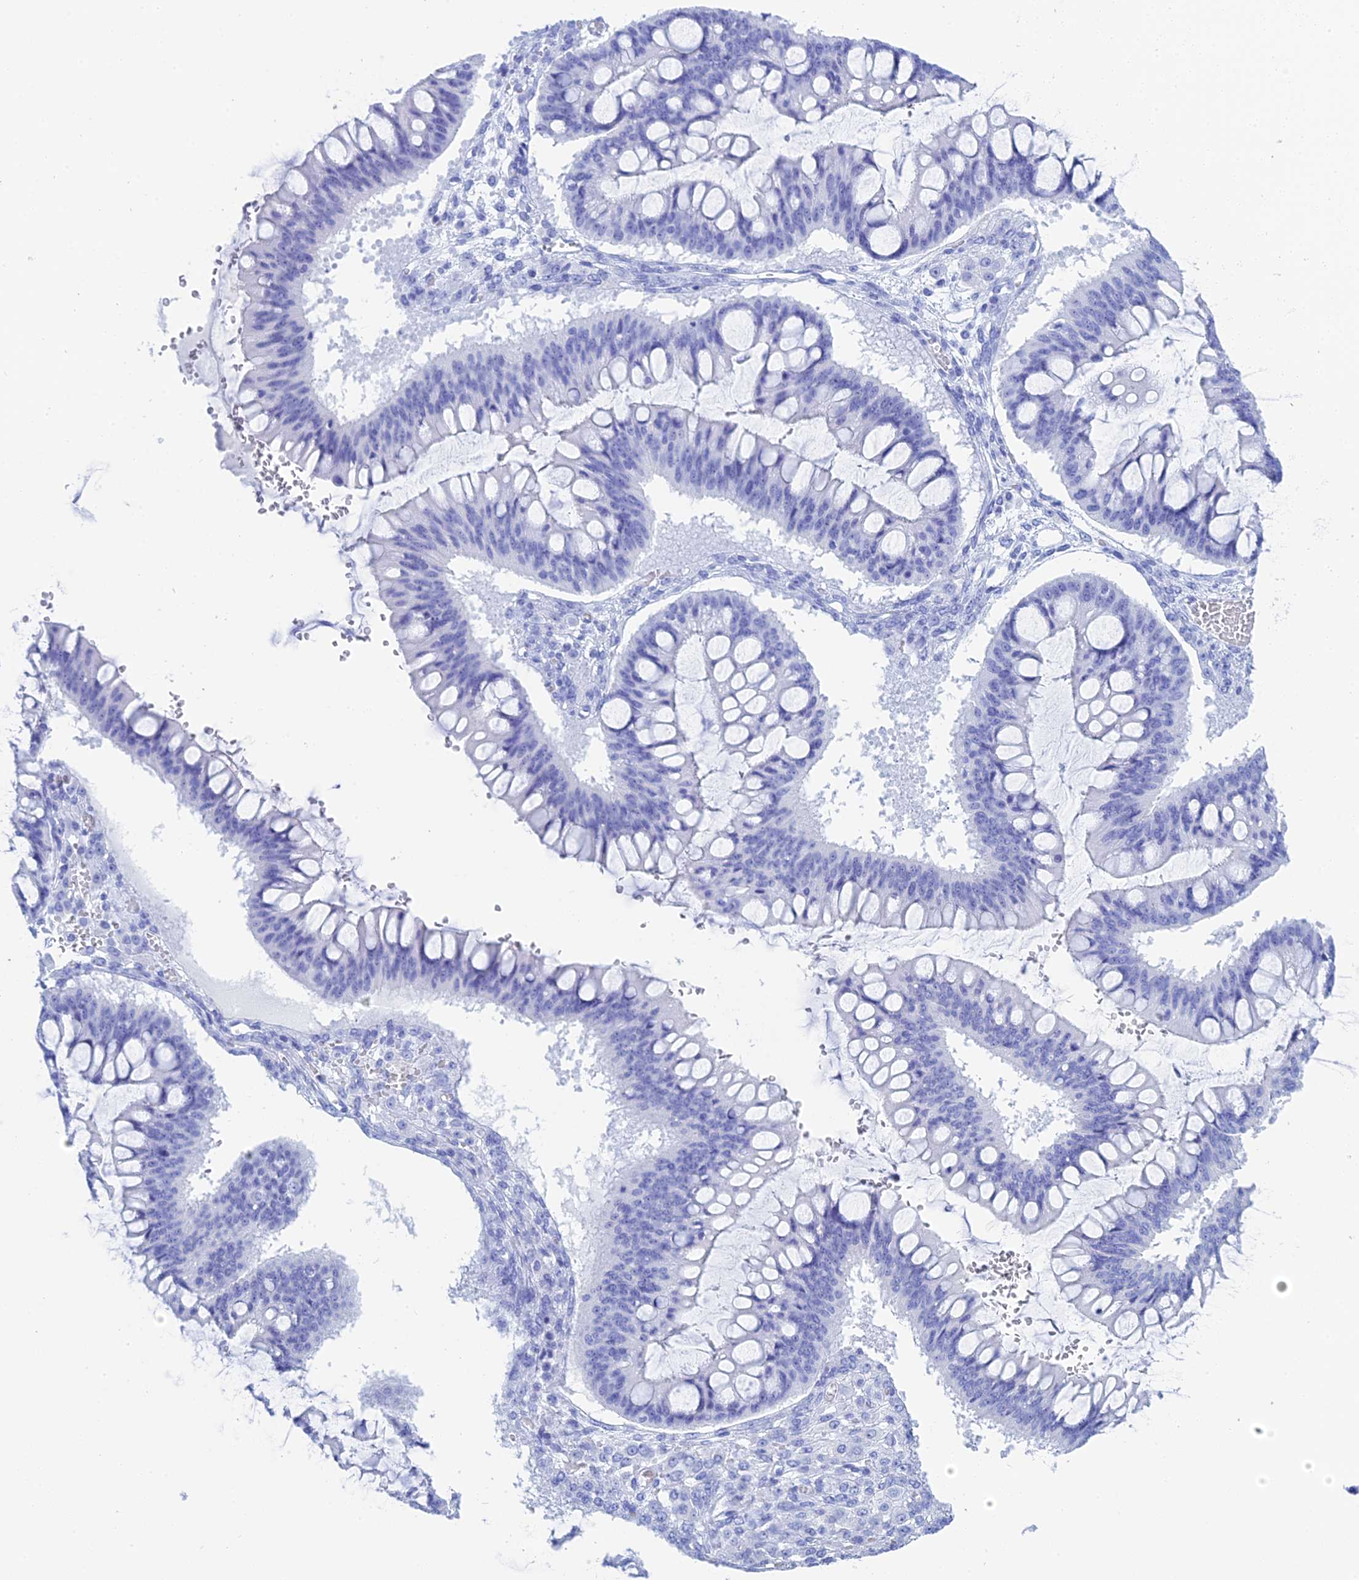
{"staining": {"intensity": "negative", "quantity": "none", "location": "none"}, "tissue": "ovarian cancer", "cell_type": "Tumor cells", "image_type": "cancer", "snomed": [{"axis": "morphology", "description": "Cystadenocarcinoma, mucinous, NOS"}, {"axis": "topography", "description": "Ovary"}], "caption": "Mucinous cystadenocarcinoma (ovarian) stained for a protein using IHC shows no expression tumor cells.", "gene": "TEX101", "patient": {"sex": "female", "age": 73}}